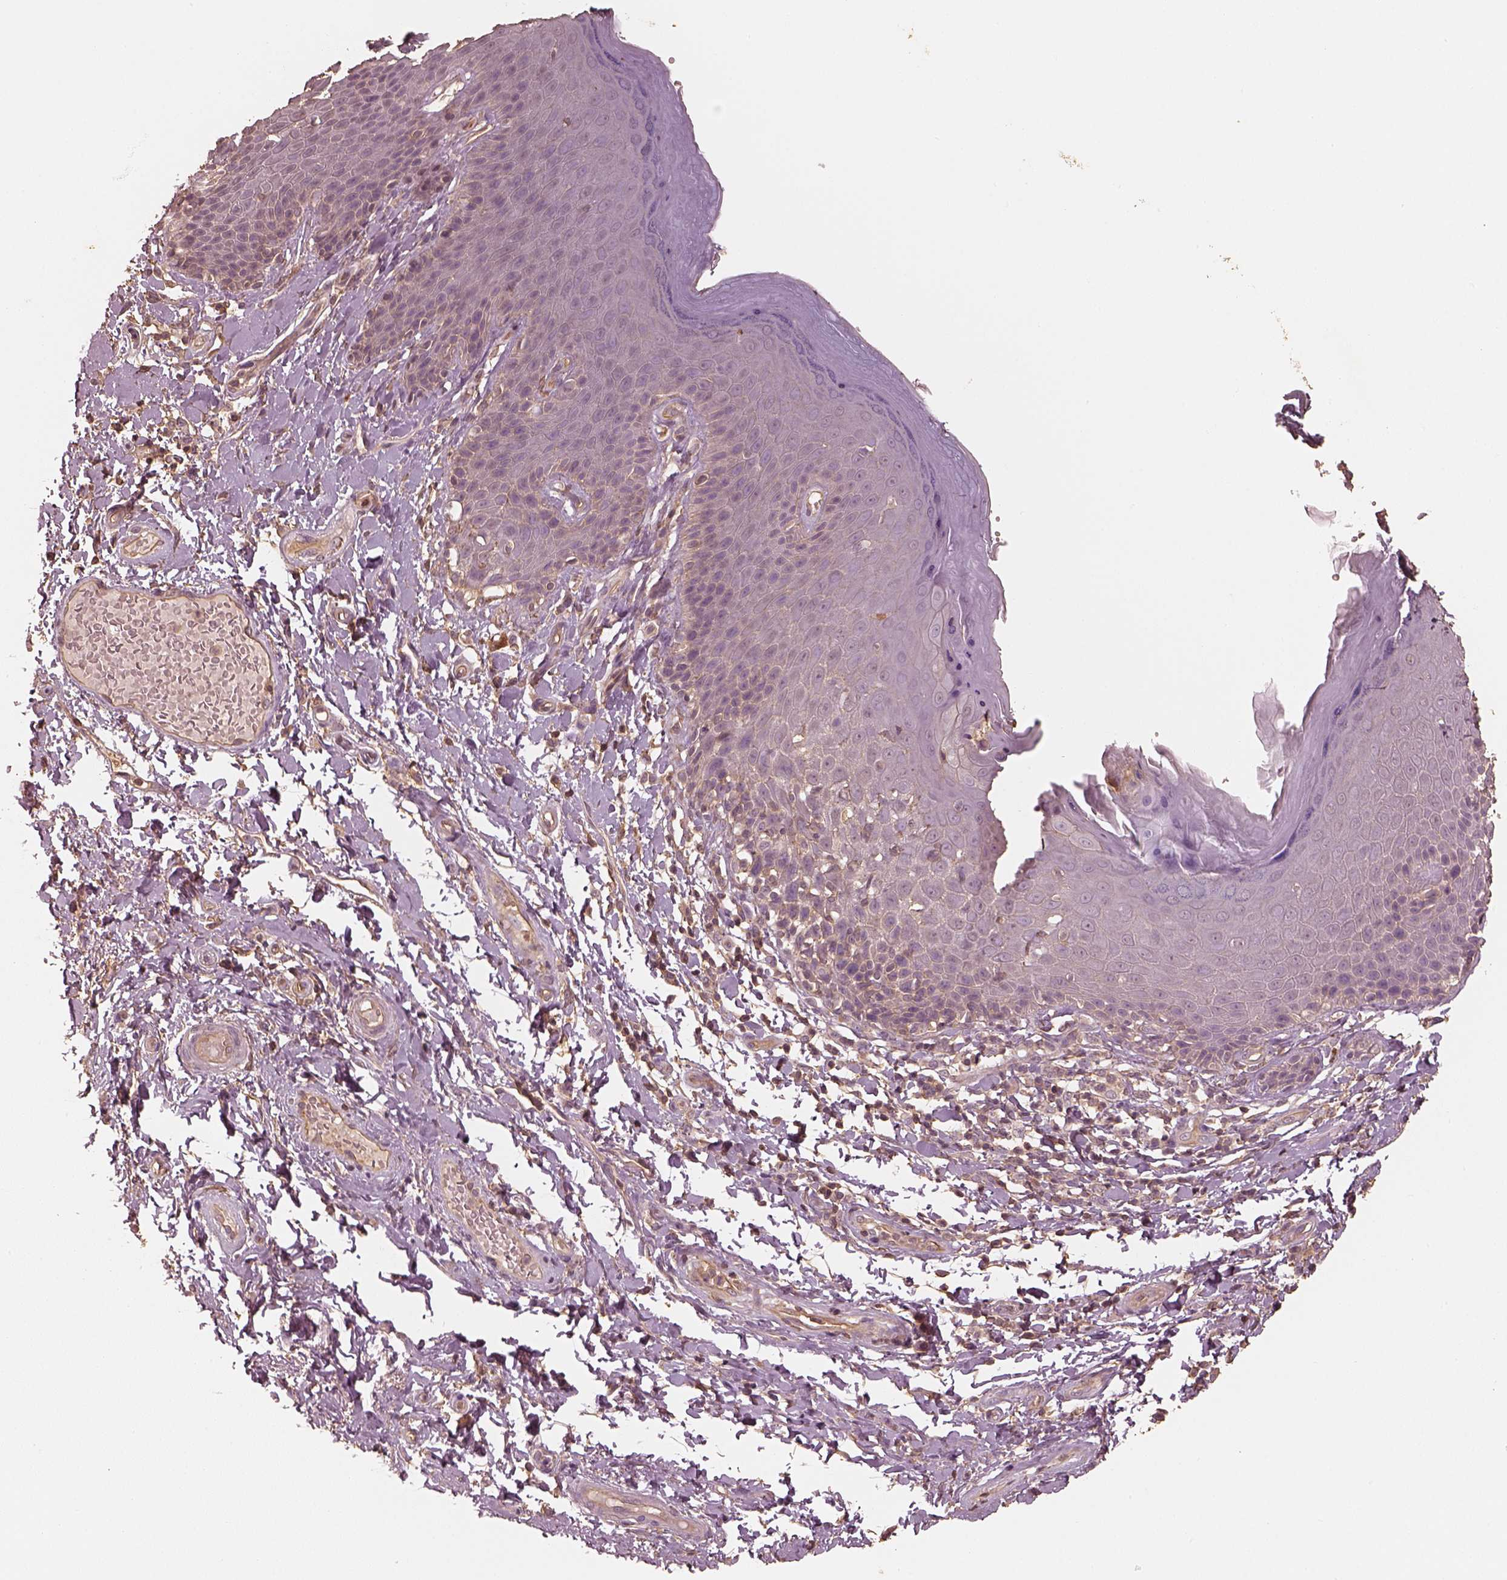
{"staining": {"intensity": "negative", "quantity": "none", "location": "none"}, "tissue": "skin", "cell_type": "Epidermal cells", "image_type": "normal", "snomed": [{"axis": "morphology", "description": "Normal tissue, NOS"}, {"axis": "topography", "description": "Anal"}, {"axis": "topography", "description": "Peripheral nerve tissue"}], "caption": "IHC histopathology image of benign skin stained for a protein (brown), which reveals no positivity in epidermal cells.", "gene": "WDR7", "patient": {"sex": "male", "age": 51}}